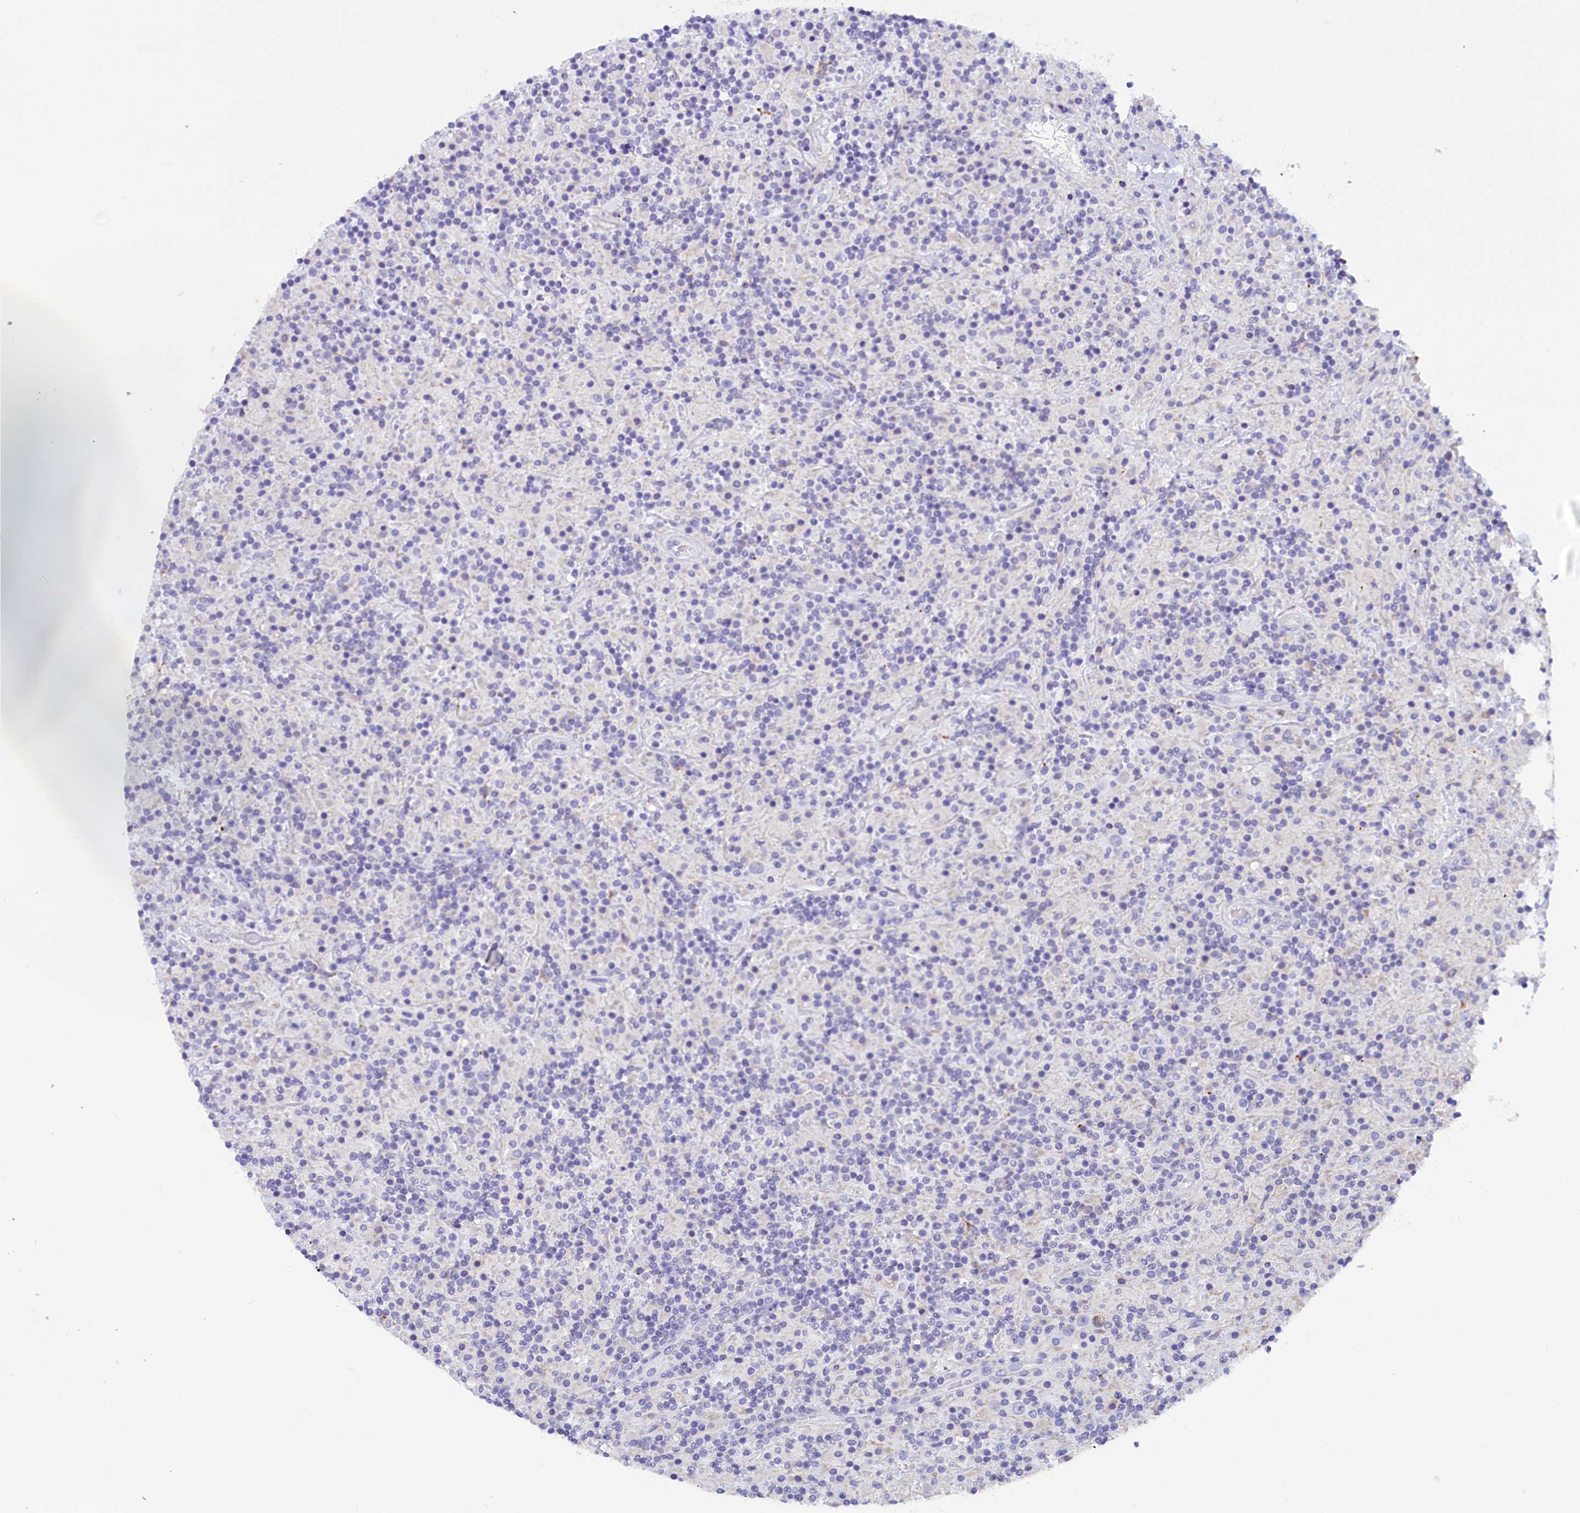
{"staining": {"intensity": "negative", "quantity": "none", "location": "none"}, "tissue": "lymphoma", "cell_type": "Tumor cells", "image_type": "cancer", "snomed": [{"axis": "morphology", "description": "Hodgkin's disease, NOS"}, {"axis": "topography", "description": "Lymph node"}], "caption": "Hodgkin's disease was stained to show a protein in brown. There is no significant staining in tumor cells.", "gene": "RTTN", "patient": {"sex": "male", "age": 70}}